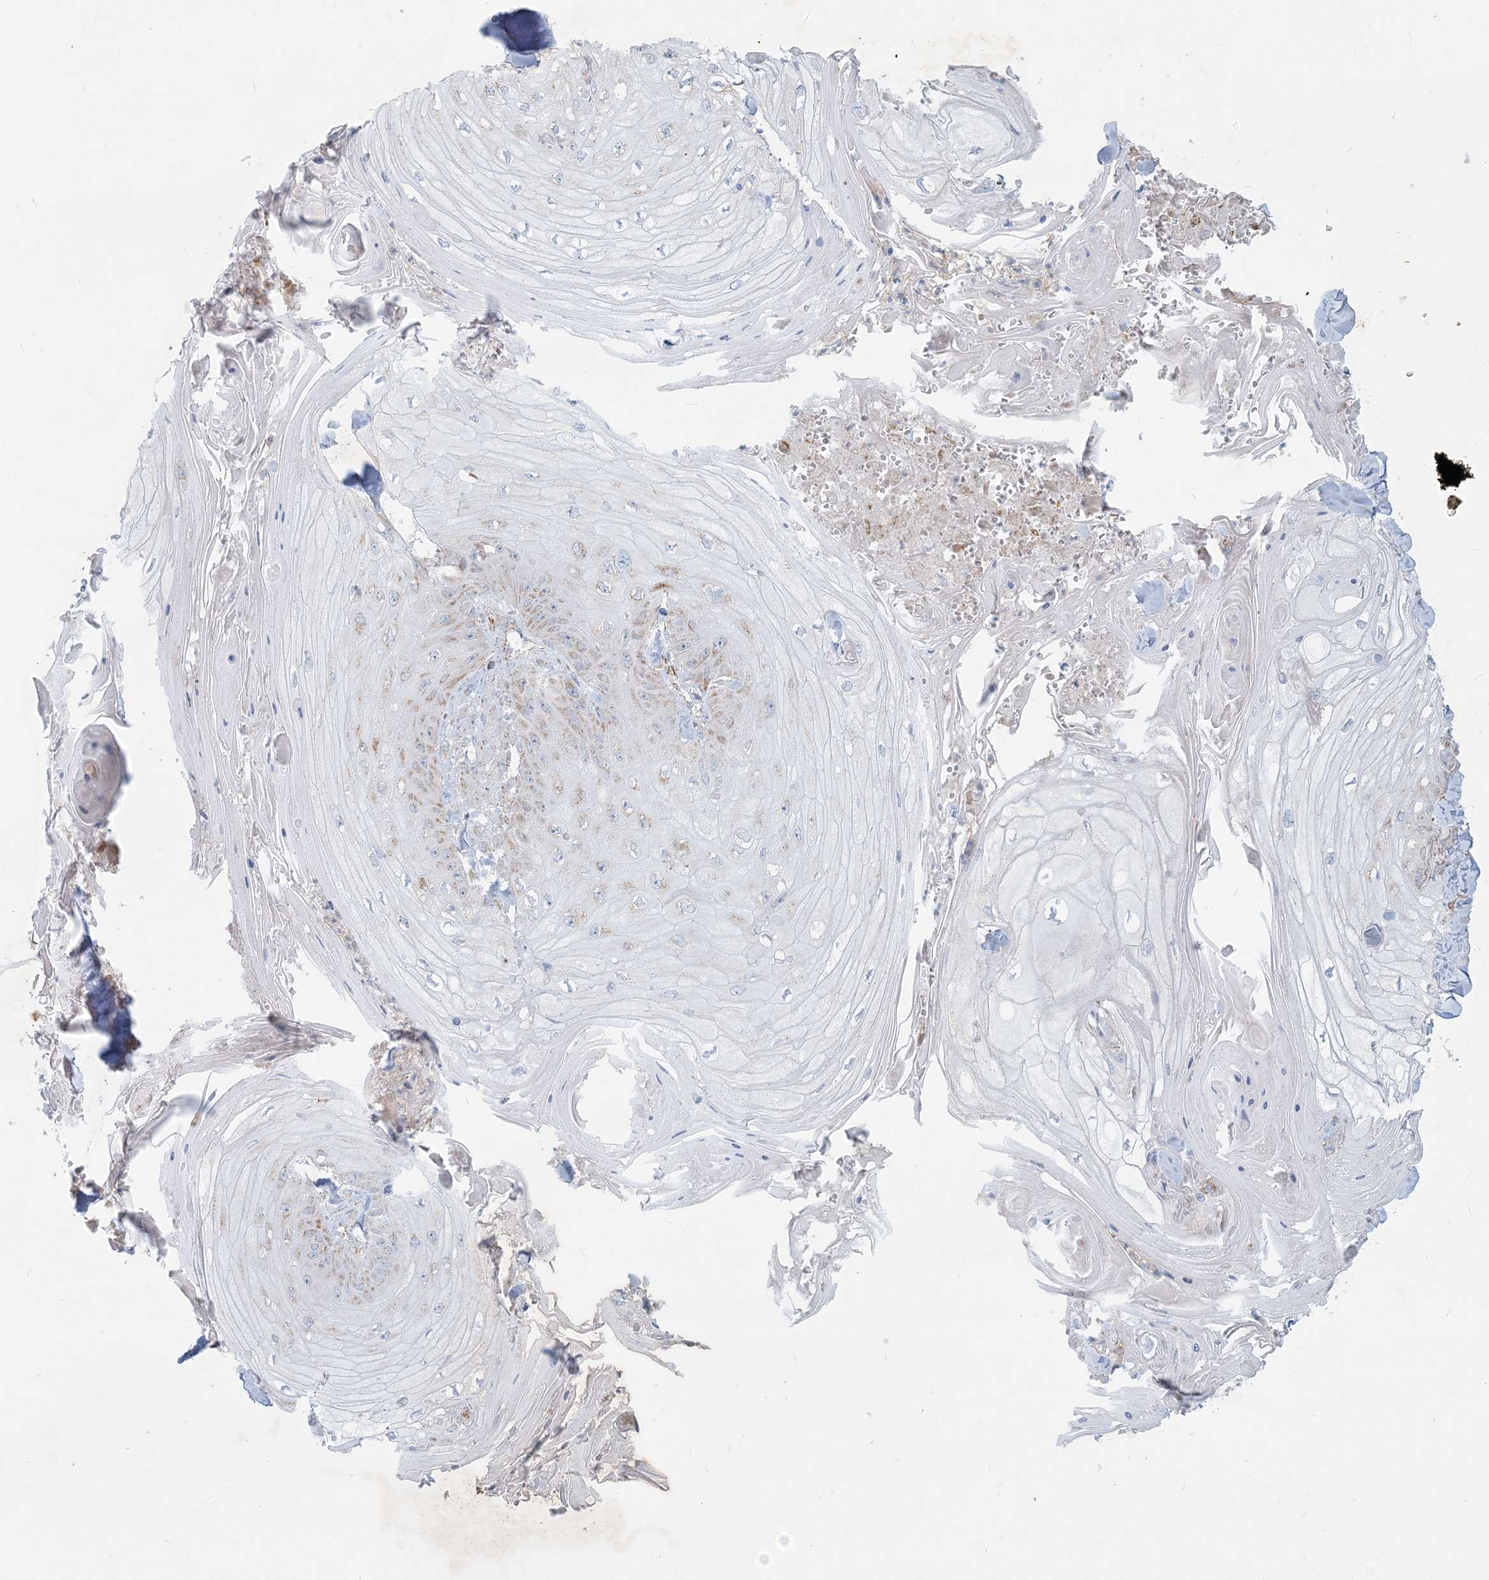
{"staining": {"intensity": "weak", "quantity": "25%-75%", "location": "cytoplasmic/membranous"}, "tissue": "skin cancer", "cell_type": "Tumor cells", "image_type": "cancer", "snomed": [{"axis": "morphology", "description": "Squamous cell carcinoma, NOS"}, {"axis": "topography", "description": "Skin"}], "caption": "Immunohistochemical staining of skin cancer (squamous cell carcinoma) reveals low levels of weak cytoplasmic/membranous positivity in about 25%-75% of tumor cells. (DAB IHC with brightfield microscopy, high magnification).", "gene": "BEND4", "patient": {"sex": "male", "age": 74}}